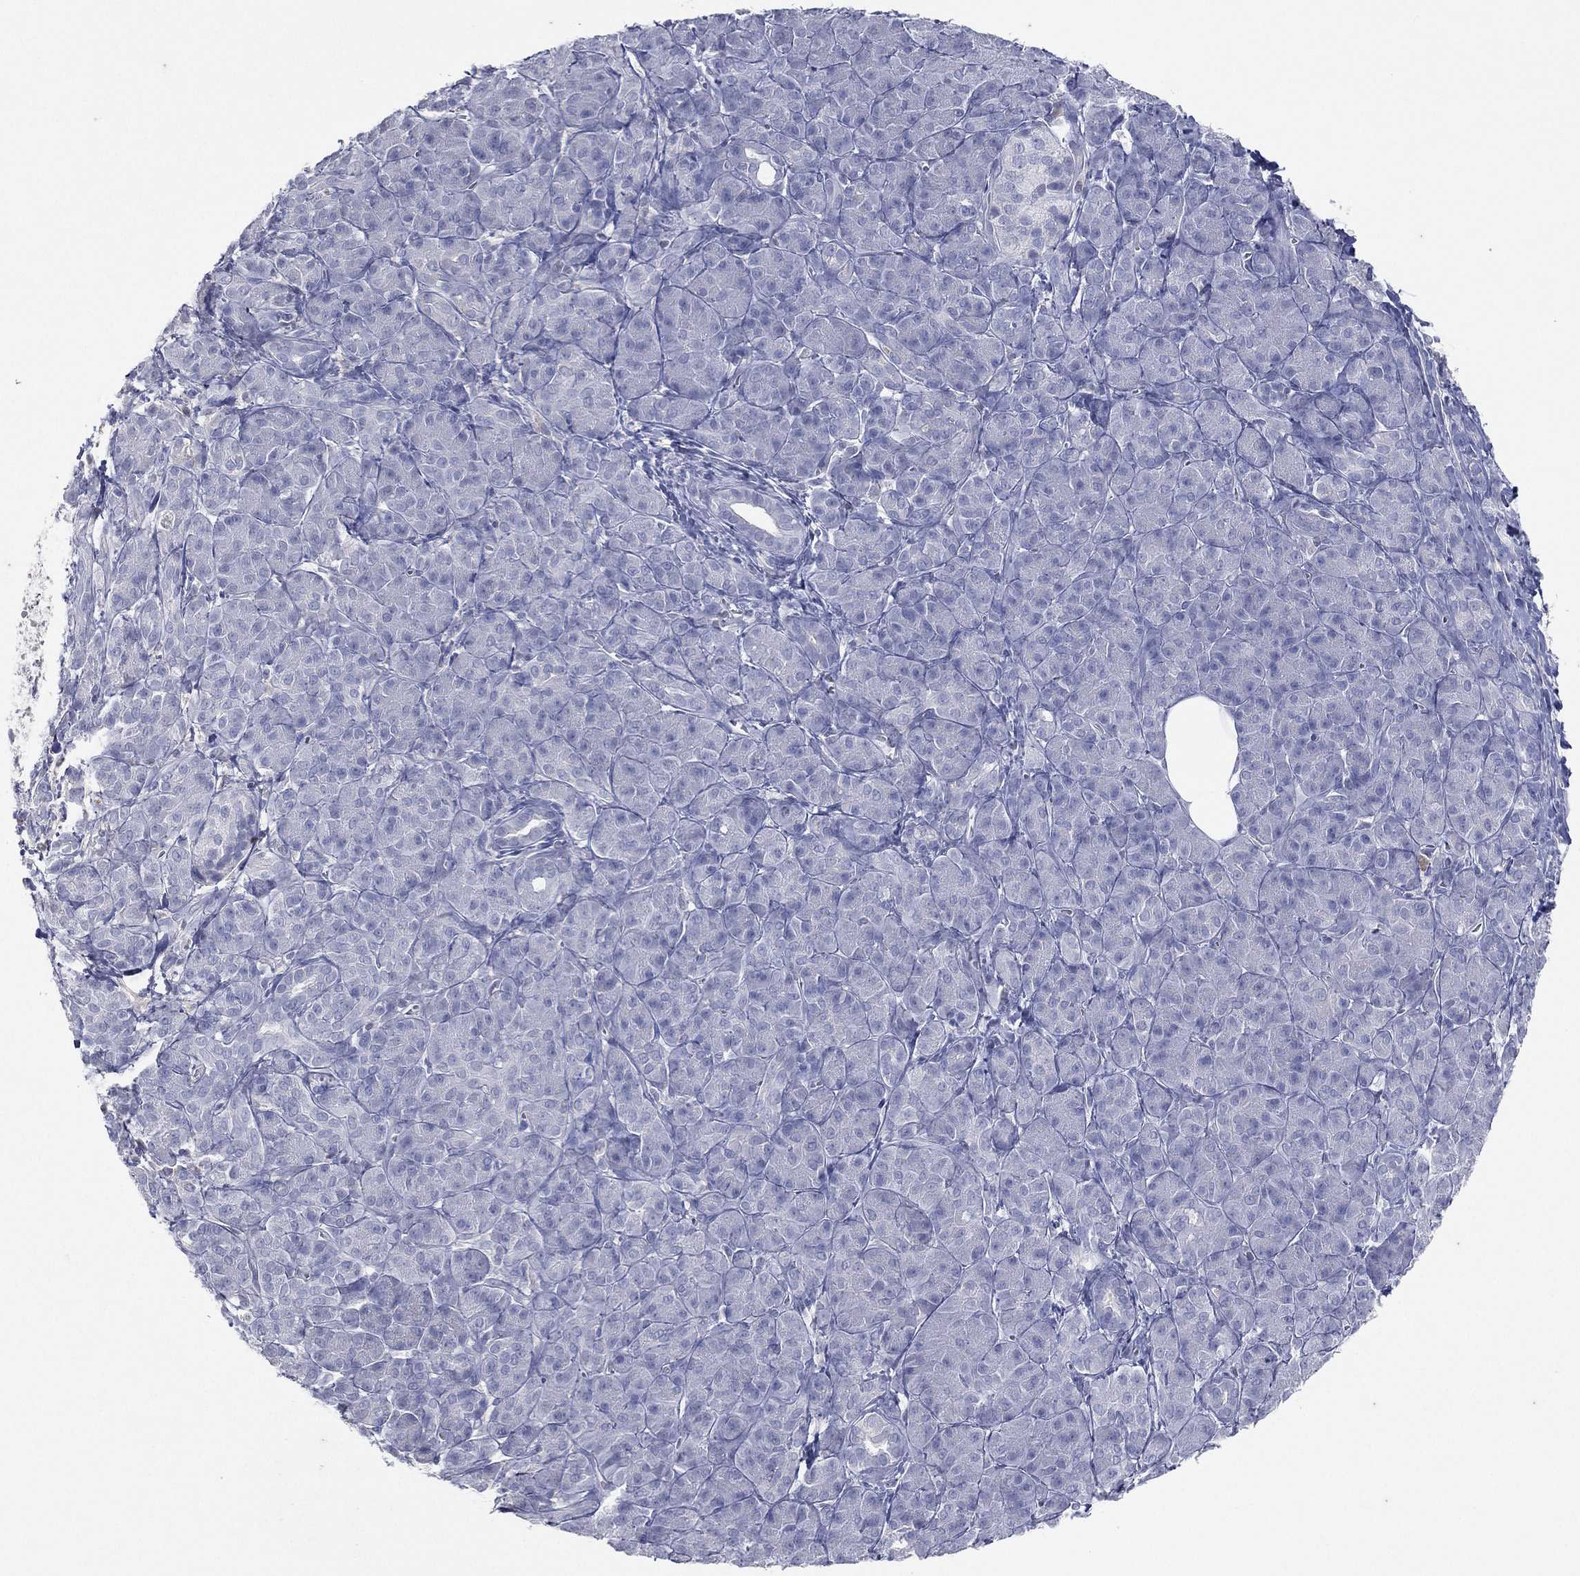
{"staining": {"intensity": "negative", "quantity": "none", "location": "none"}, "tissue": "pancreatic cancer", "cell_type": "Tumor cells", "image_type": "cancer", "snomed": [{"axis": "morphology", "description": "Adenocarcinoma, NOS"}, {"axis": "topography", "description": "Pancreas"}], "caption": "The micrograph shows no significant expression in tumor cells of pancreatic cancer. Nuclei are stained in blue.", "gene": "CPT1B", "patient": {"sex": "male", "age": 61}}